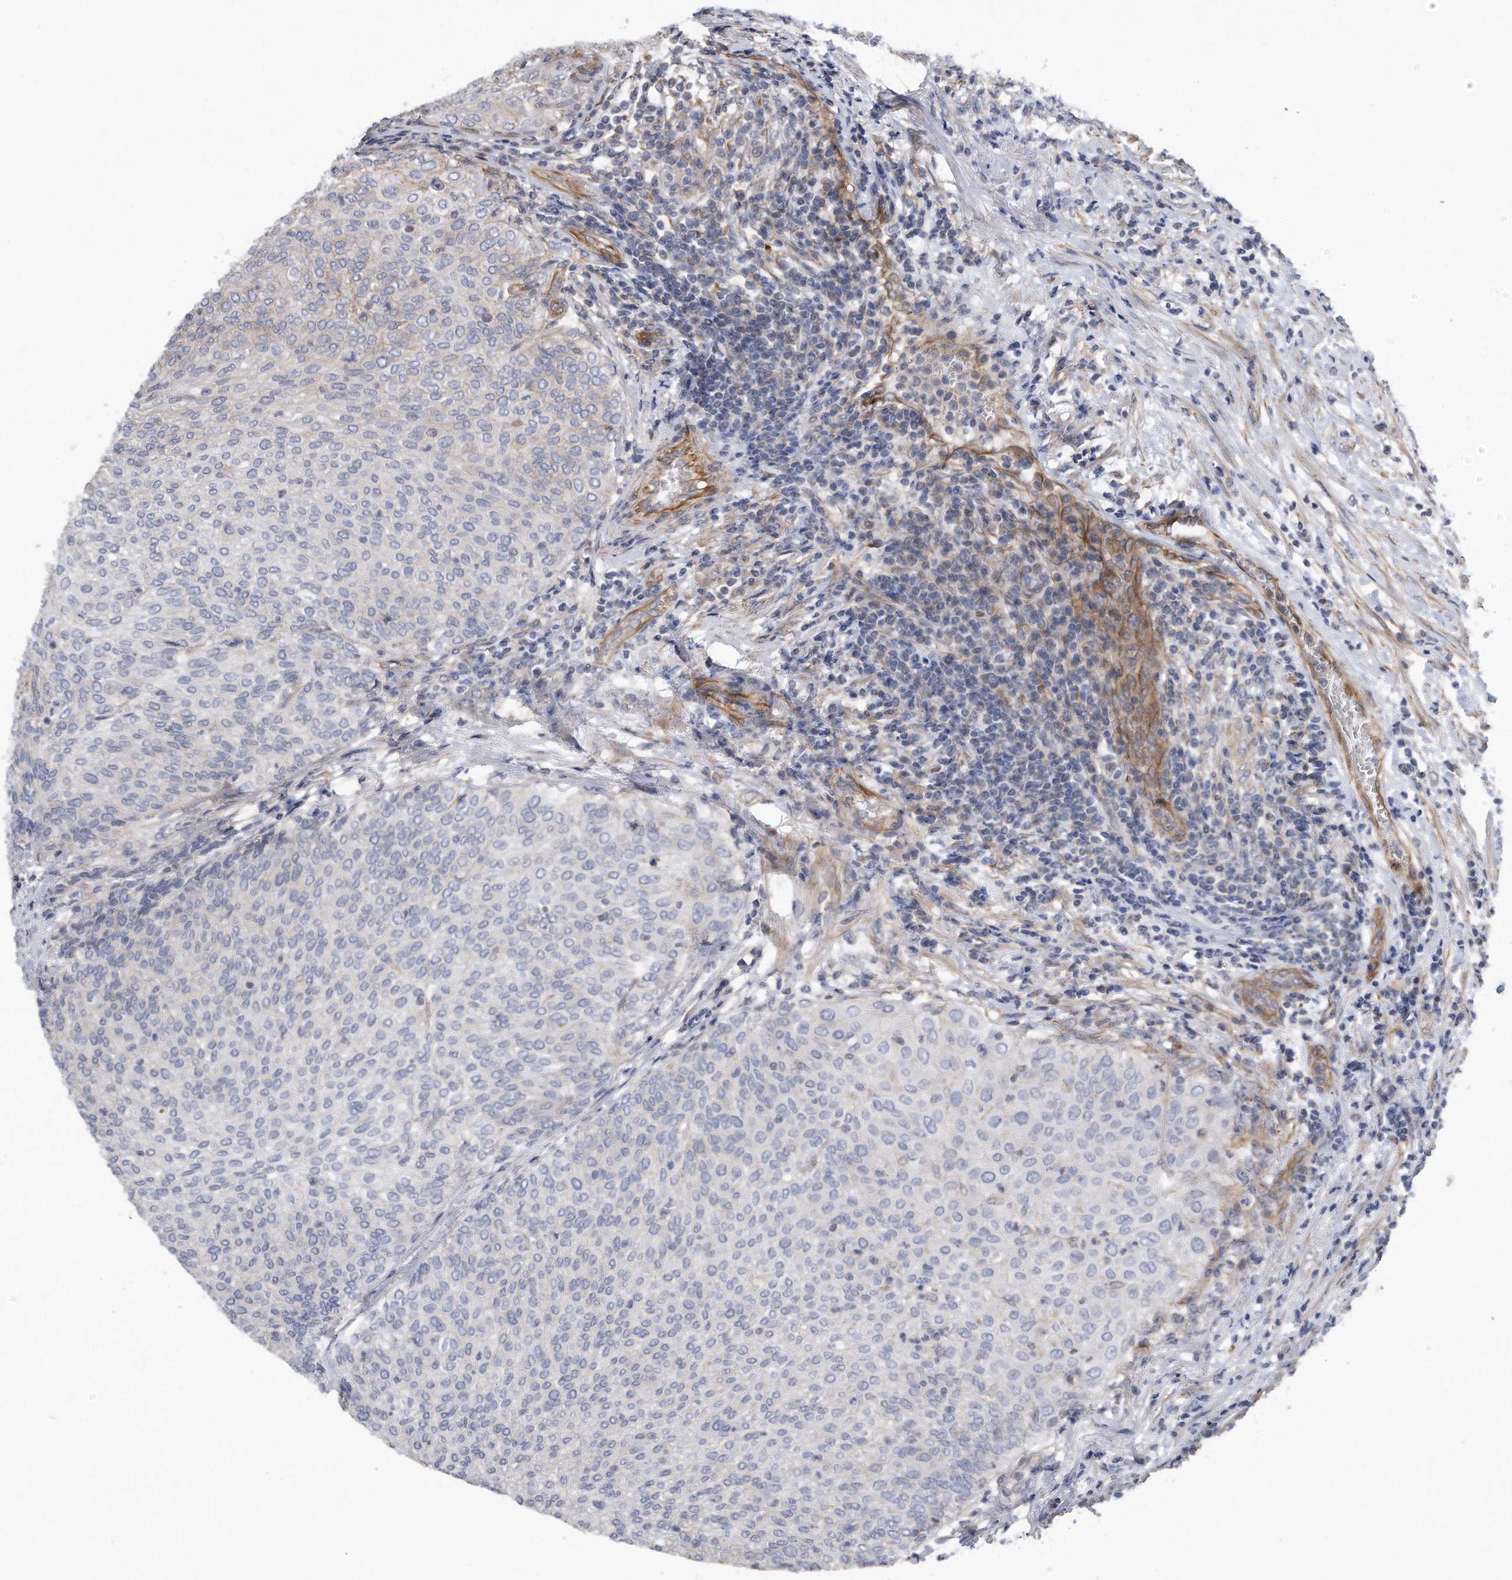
{"staining": {"intensity": "weak", "quantity": "<25%", "location": "cytoplasmic/membranous"}, "tissue": "urothelial cancer", "cell_type": "Tumor cells", "image_type": "cancer", "snomed": [{"axis": "morphology", "description": "Urothelial carcinoma, Low grade"}, {"axis": "topography", "description": "Urinary bladder"}], "caption": "High power microscopy photomicrograph of an IHC image of urothelial cancer, revealing no significant staining in tumor cells.", "gene": "GPC1", "patient": {"sex": "female", "age": 79}}